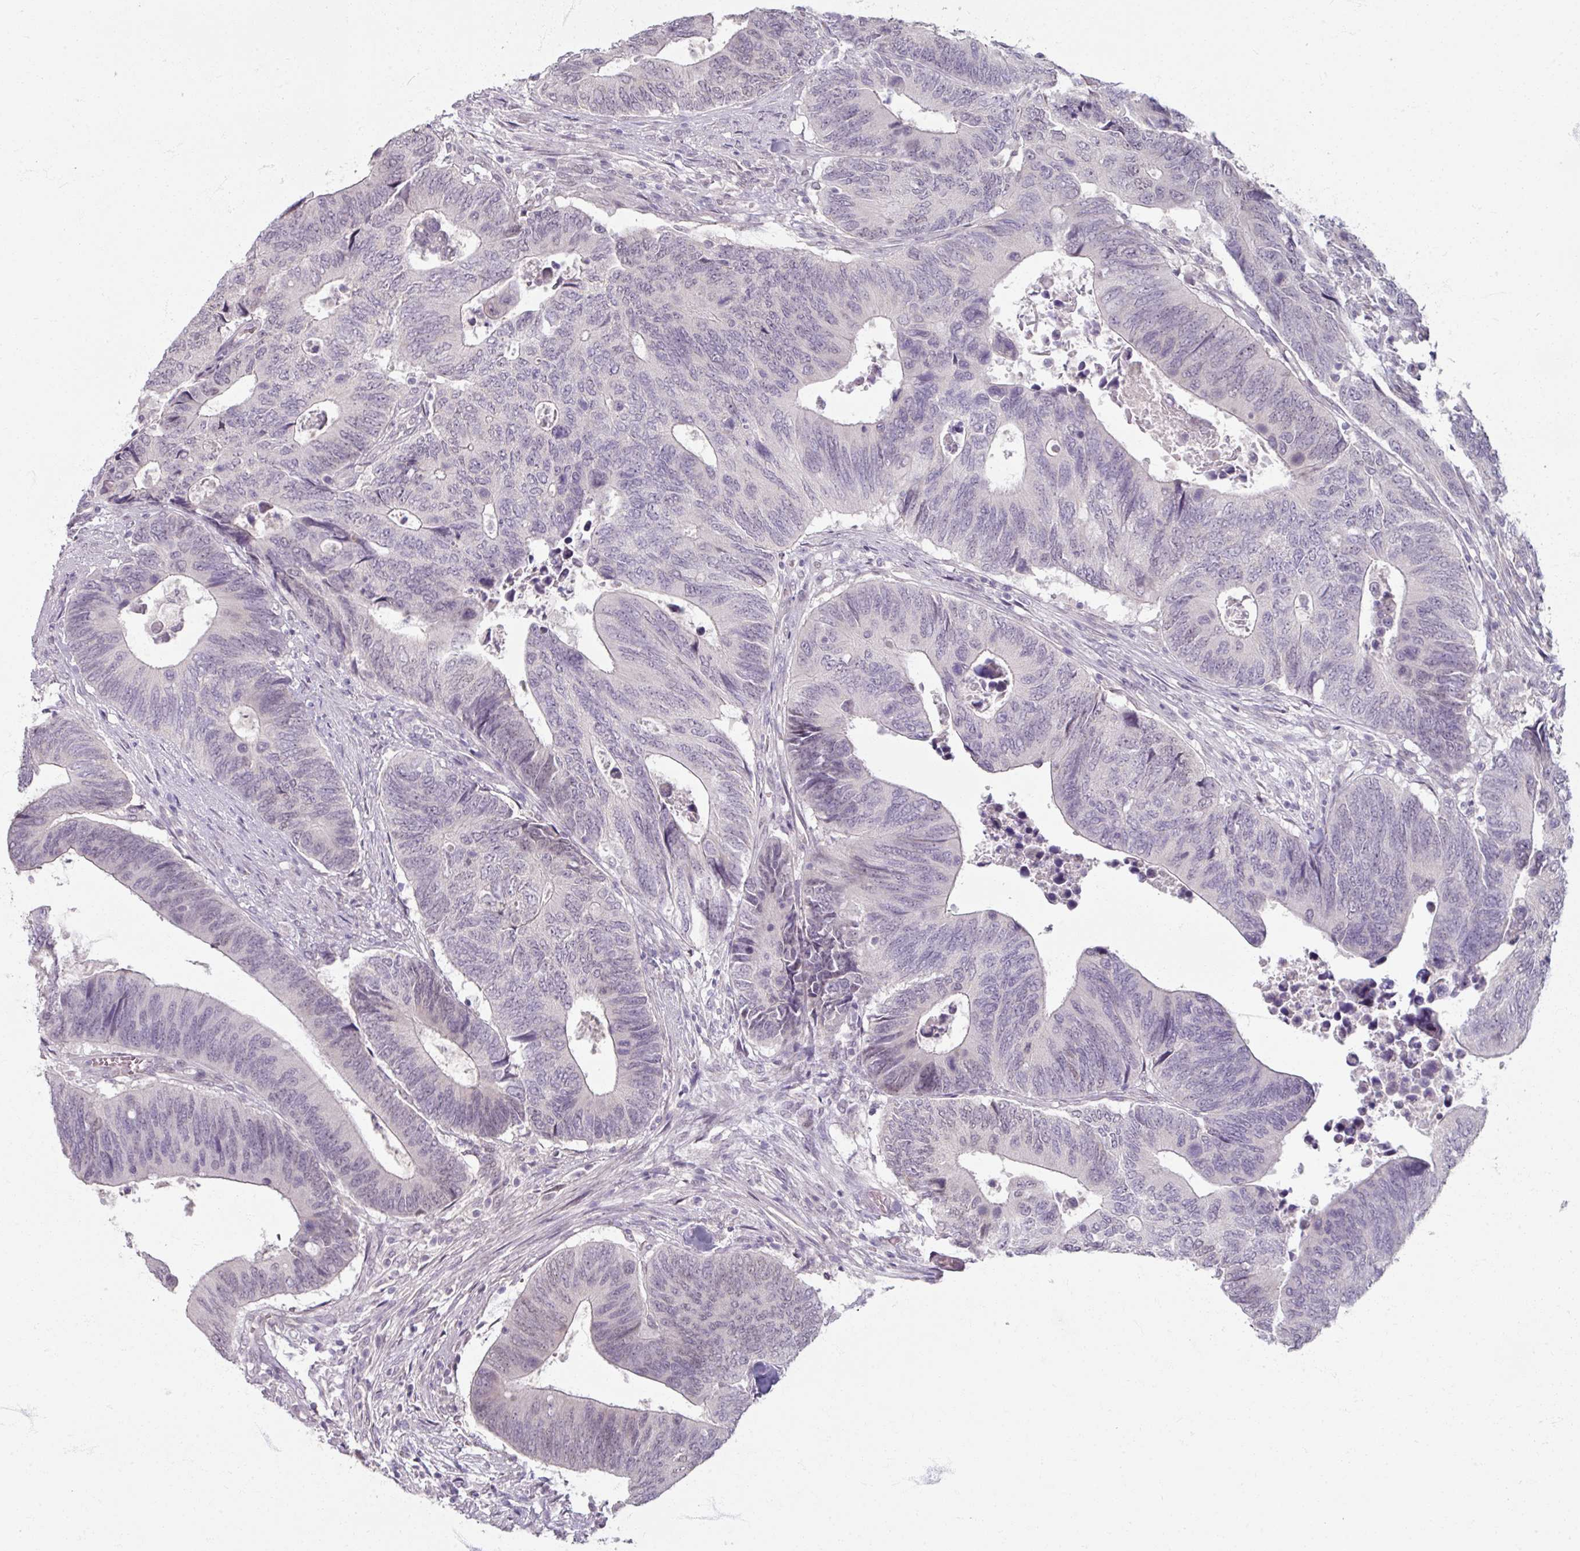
{"staining": {"intensity": "negative", "quantity": "none", "location": "none"}, "tissue": "colorectal cancer", "cell_type": "Tumor cells", "image_type": "cancer", "snomed": [{"axis": "morphology", "description": "Adenocarcinoma, NOS"}, {"axis": "topography", "description": "Colon"}], "caption": "DAB immunohistochemical staining of human adenocarcinoma (colorectal) demonstrates no significant expression in tumor cells. (DAB immunohistochemistry (IHC) visualized using brightfield microscopy, high magnification).", "gene": "SOX11", "patient": {"sex": "male", "age": 87}}